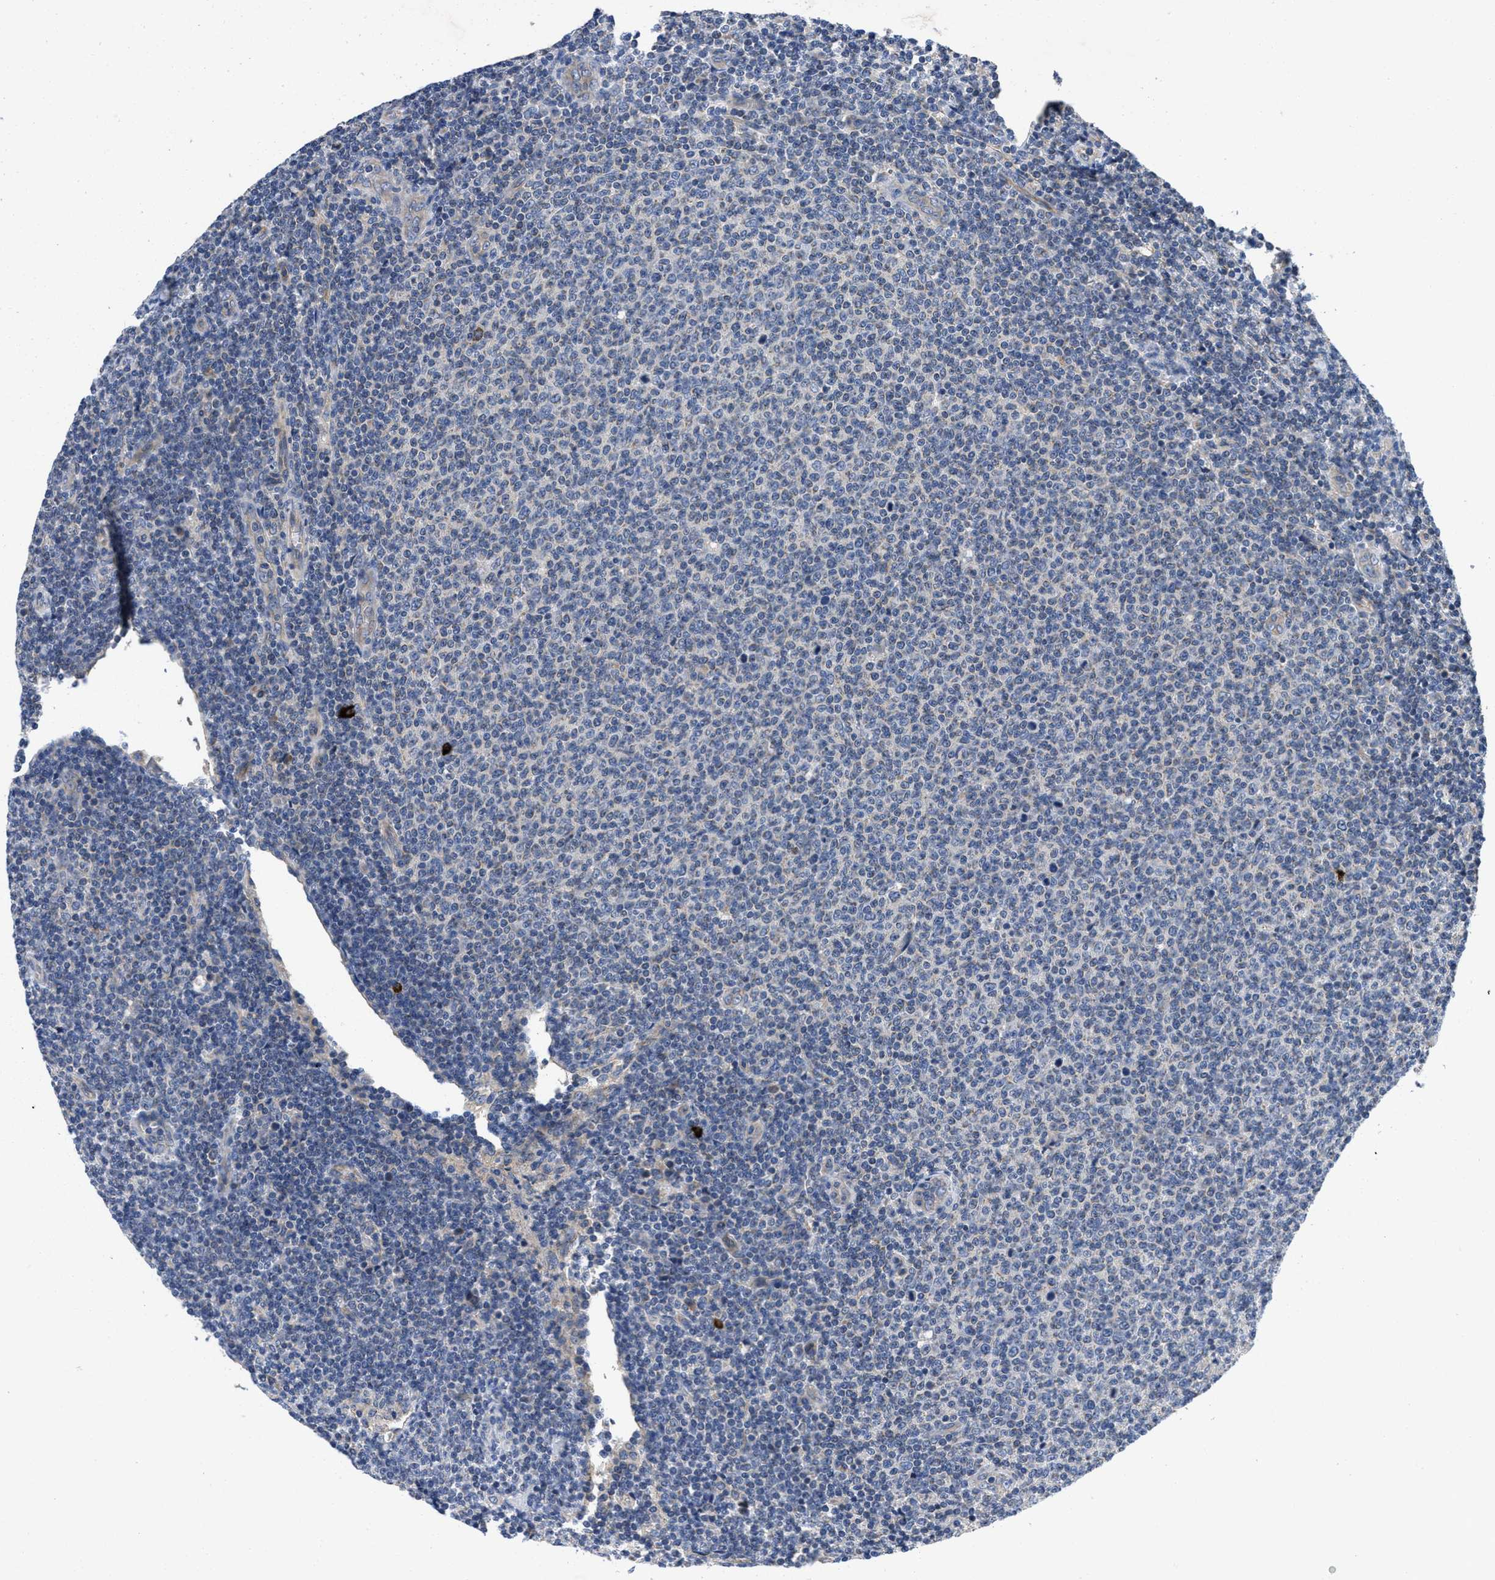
{"staining": {"intensity": "negative", "quantity": "none", "location": "none"}, "tissue": "lymphoma", "cell_type": "Tumor cells", "image_type": "cancer", "snomed": [{"axis": "morphology", "description": "Malignant lymphoma, non-Hodgkin's type, Low grade"}, {"axis": "topography", "description": "Lymph node"}], "caption": "Lymphoma was stained to show a protein in brown. There is no significant expression in tumor cells. (DAB (3,3'-diaminobenzidine) immunohistochemistry (IHC), high magnification).", "gene": "GALK1", "patient": {"sex": "male", "age": 66}}